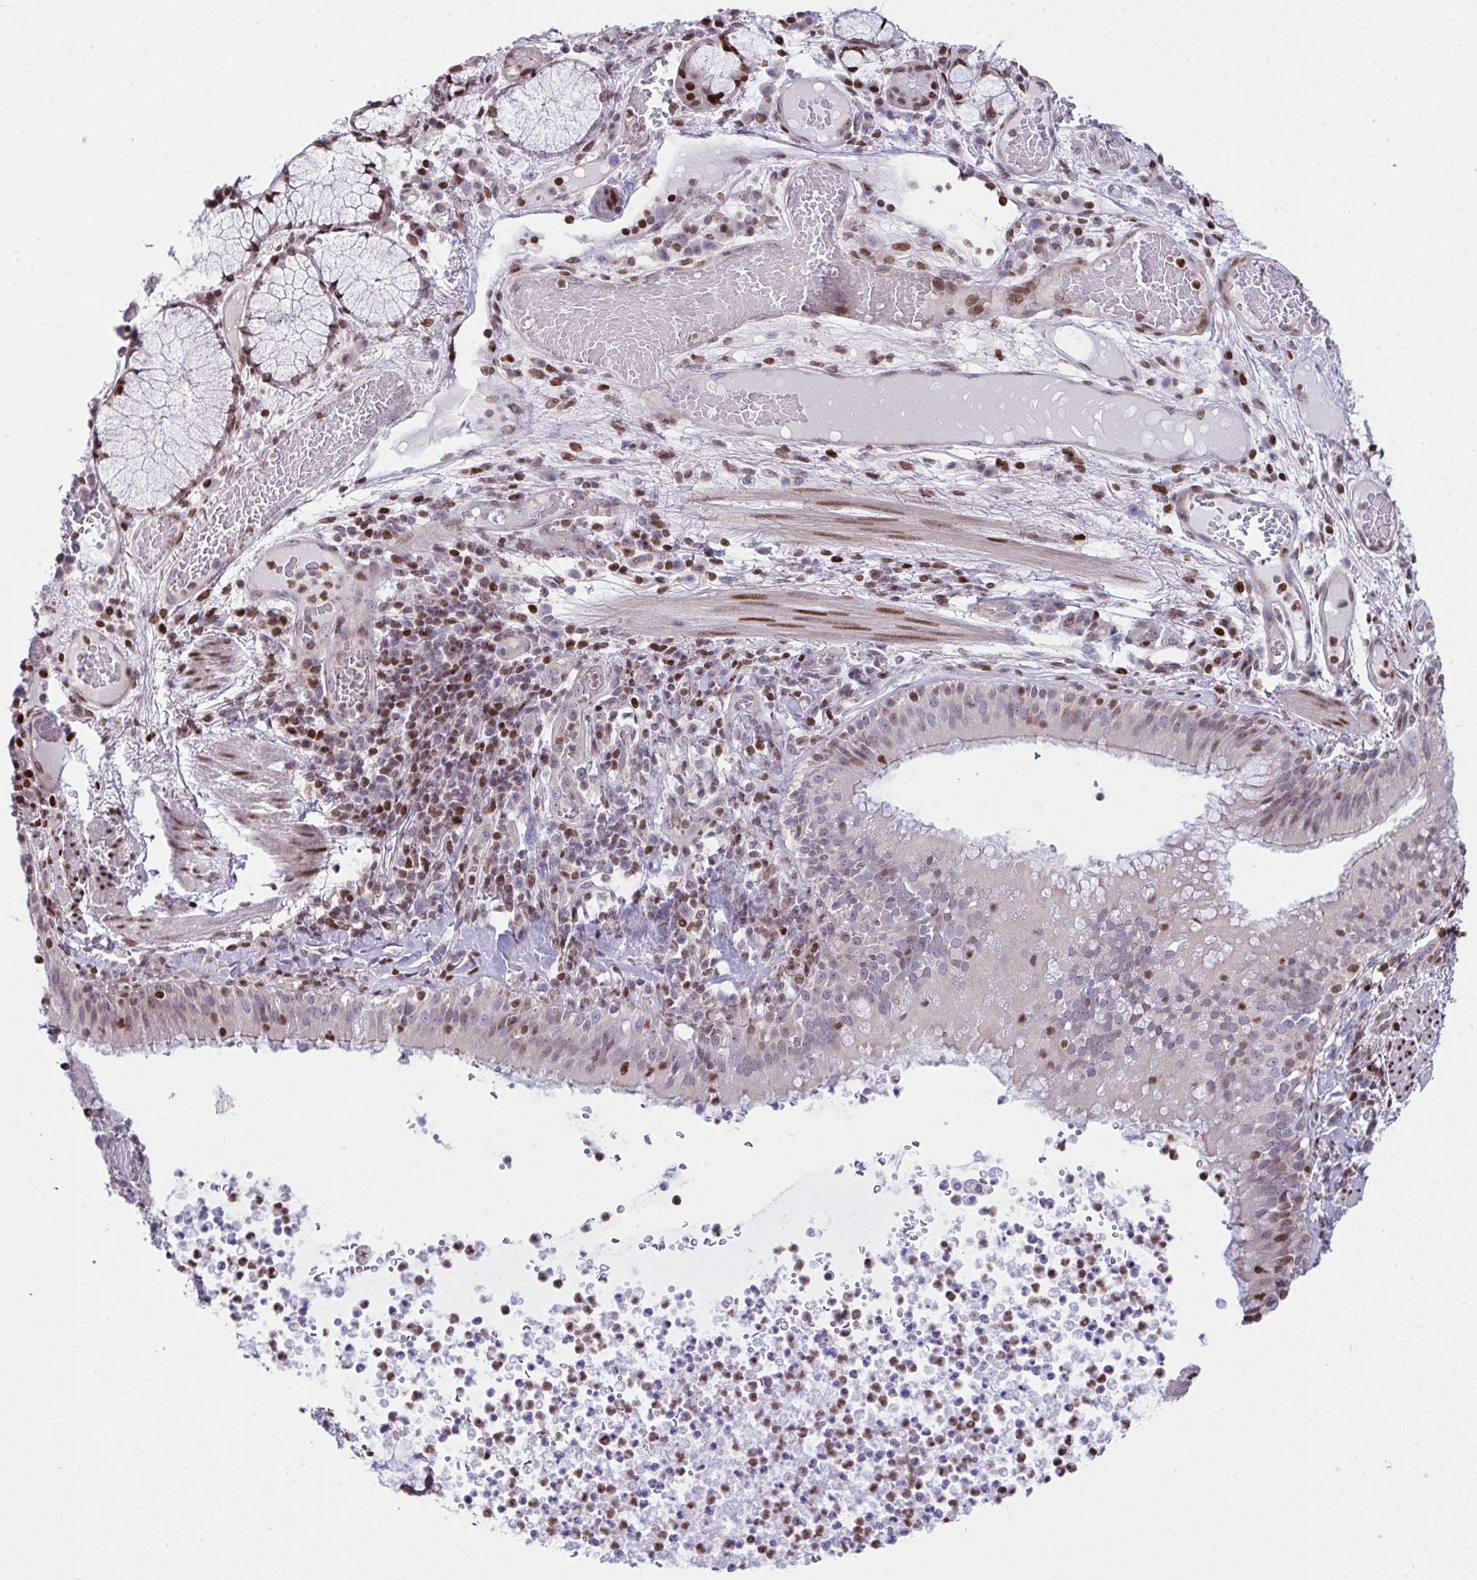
{"staining": {"intensity": "strong", "quantity": "25%-75%", "location": "nuclear"}, "tissue": "bronchus", "cell_type": "Respiratory epithelial cells", "image_type": "normal", "snomed": [{"axis": "morphology", "description": "Normal tissue, NOS"}, {"axis": "topography", "description": "Cartilage tissue"}, {"axis": "topography", "description": "Bronchus"}], "caption": "DAB immunohistochemical staining of benign human bronchus reveals strong nuclear protein positivity in about 25%-75% of respiratory epithelial cells. Using DAB (3,3'-diaminobenzidine) (brown) and hematoxylin (blue) stains, captured at high magnification using brightfield microscopy.", "gene": "RAPGEF5", "patient": {"sex": "male", "age": 56}}